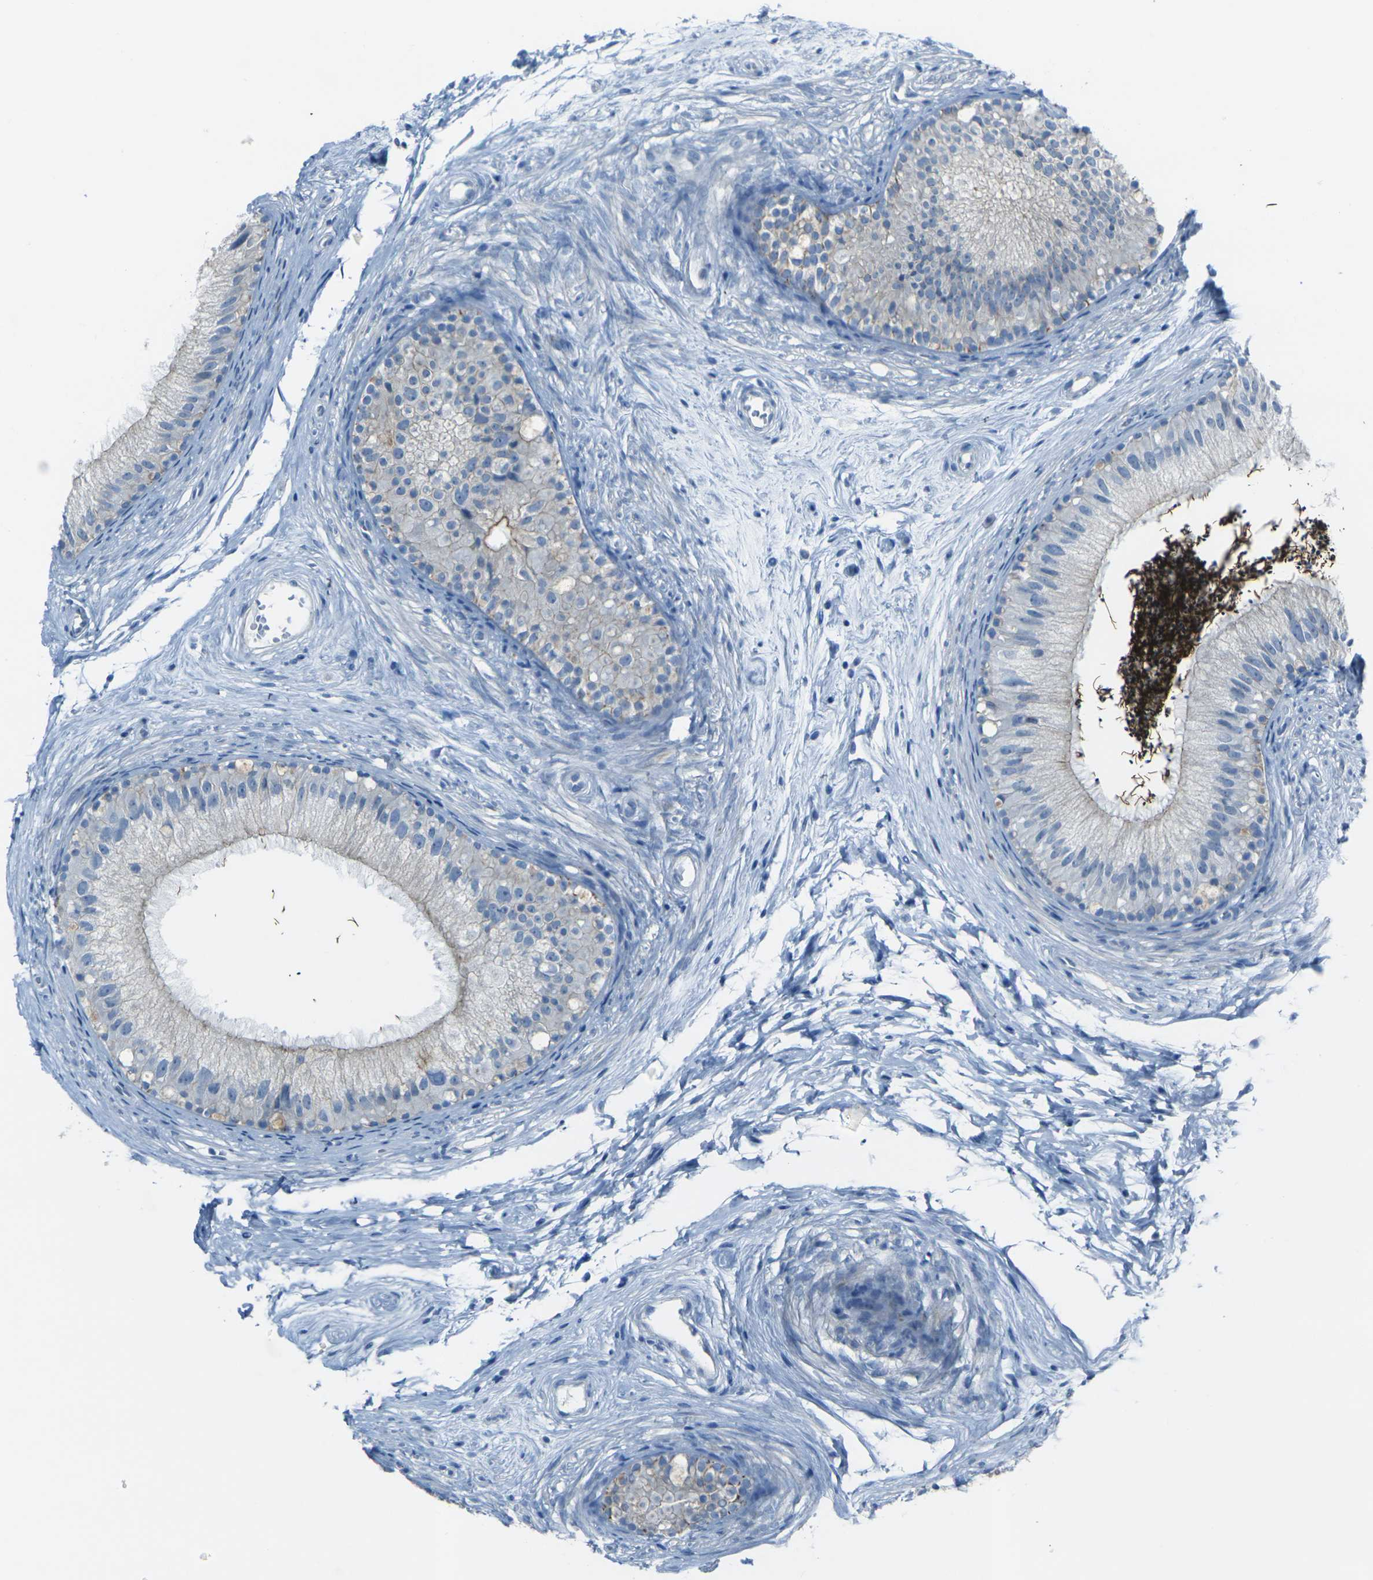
{"staining": {"intensity": "weak", "quantity": "<25%", "location": "cytoplasmic/membranous"}, "tissue": "epididymis", "cell_type": "Glandular cells", "image_type": "normal", "snomed": [{"axis": "morphology", "description": "Normal tissue, NOS"}, {"axis": "topography", "description": "Epididymis"}], "caption": "Epididymis stained for a protein using IHC demonstrates no staining glandular cells.", "gene": "ANKRD46", "patient": {"sex": "male", "age": 56}}